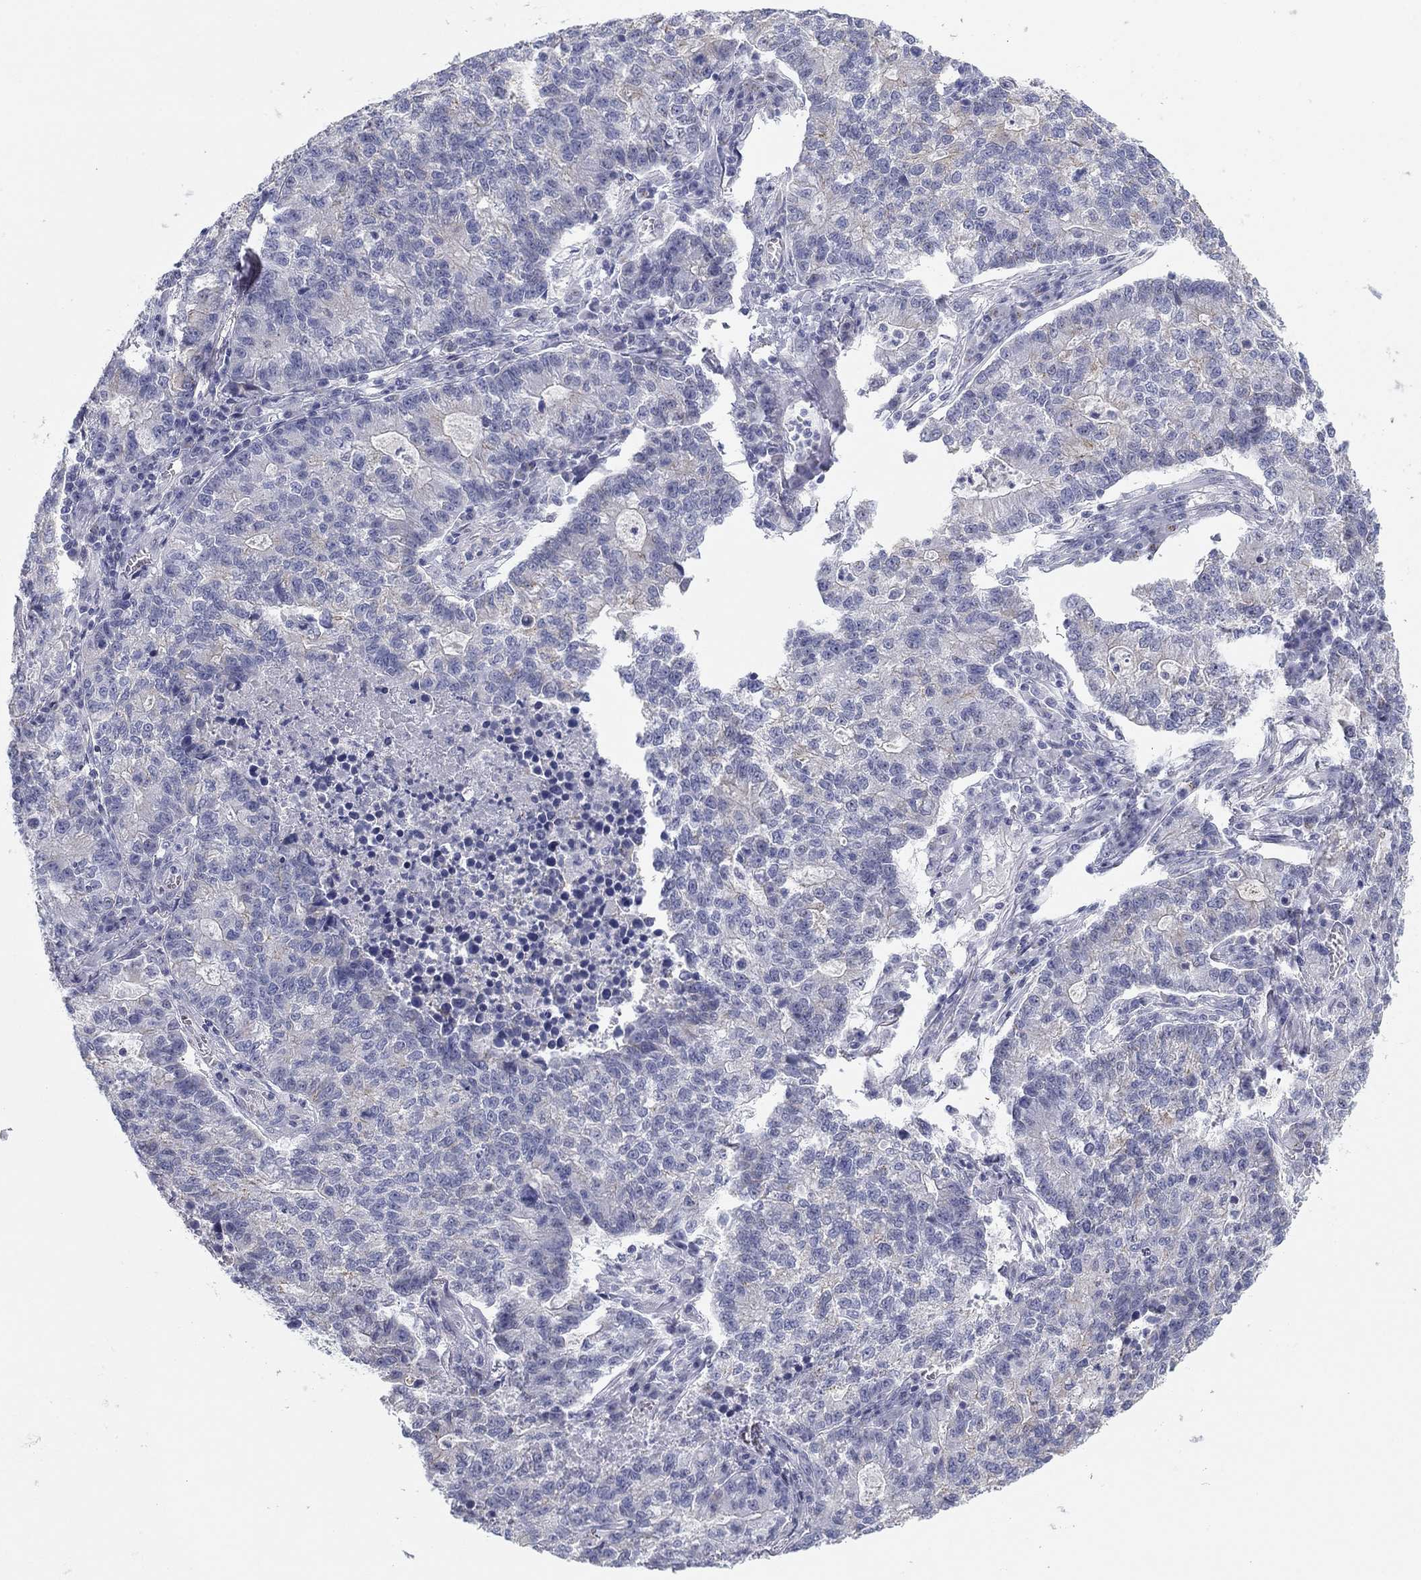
{"staining": {"intensity": "weak", "quantity": "<25%", "location": "cytoplasmic/membranous"}, "tissue": "lung cancer", "cell_type": "Tumor cells", "image_type": "cancer", "snomed": [{"axis": "morphology", "description": "Adenocarcinoma, NOS"}, {"axis": "topography", "description": "Lung"}], "caption": "Immunohistochemical staining of lung cancer exhibits no significant expression in tumor cells. (DAB IHC with hematoxylin counter stain).", "gene": "SEPTIN3", "patient": {"sex": "male", "age": 57}}